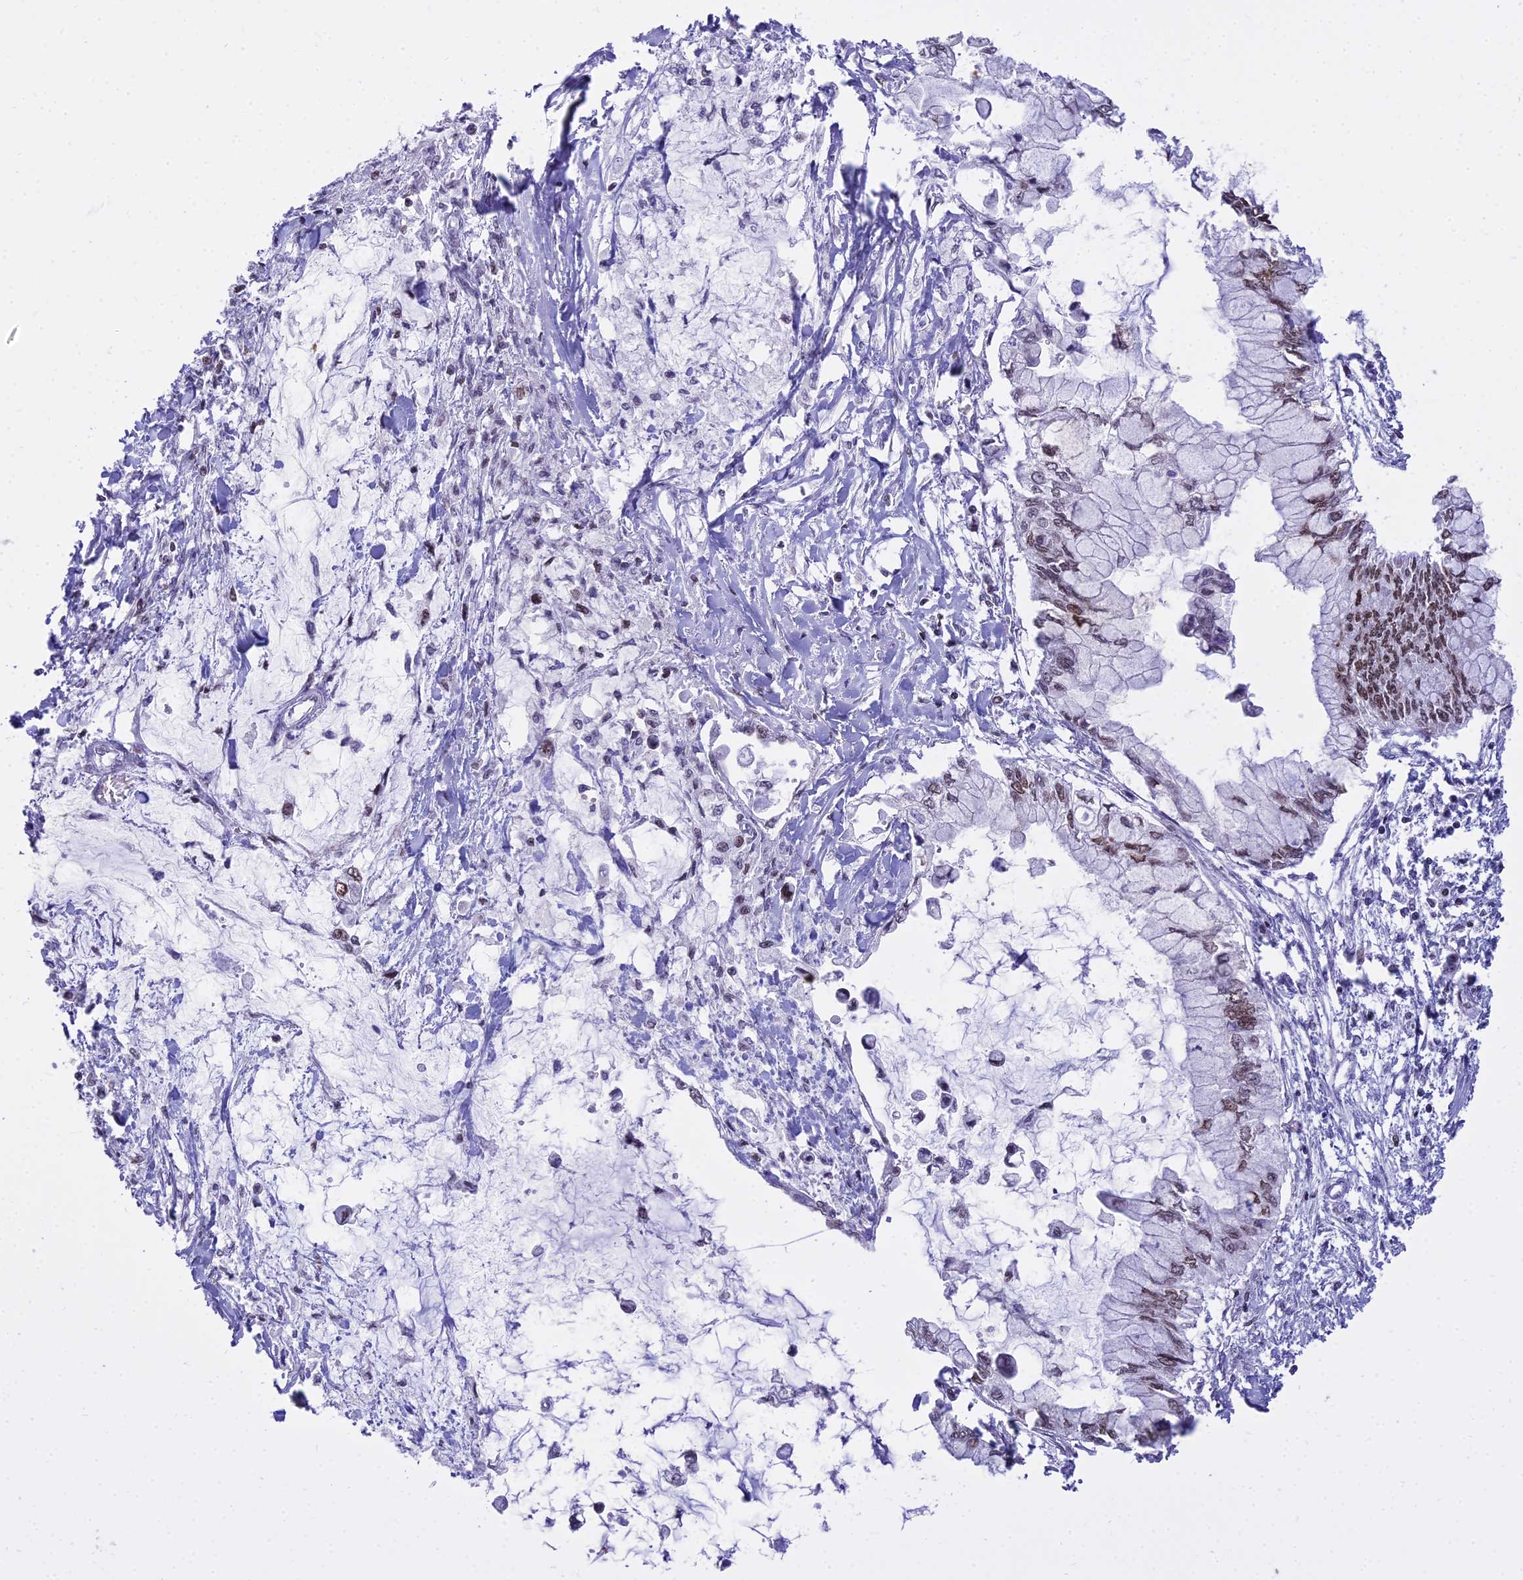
{"staining": {"intensity": "moderate", "quantity": "<25%", "location": "nuclear"}, "tissue": "pancreatic cancer", "cell_type": "Tumor cells", "image_type": "cancer", "snomed": [{"axis": "morphology", "description": "Adenocarcinoma, NOS"}, {"axis": "topography", "description": "Pancreas"}], "caption": "High-power microscopy captured an IHC photomicrograph of pancreatic adenocarcinoma, revealing moderate nuclear positivity in approximately <25% of tumor cells.", "gene": "PARP1", "patient": {"sex": "male", "age": 48}}